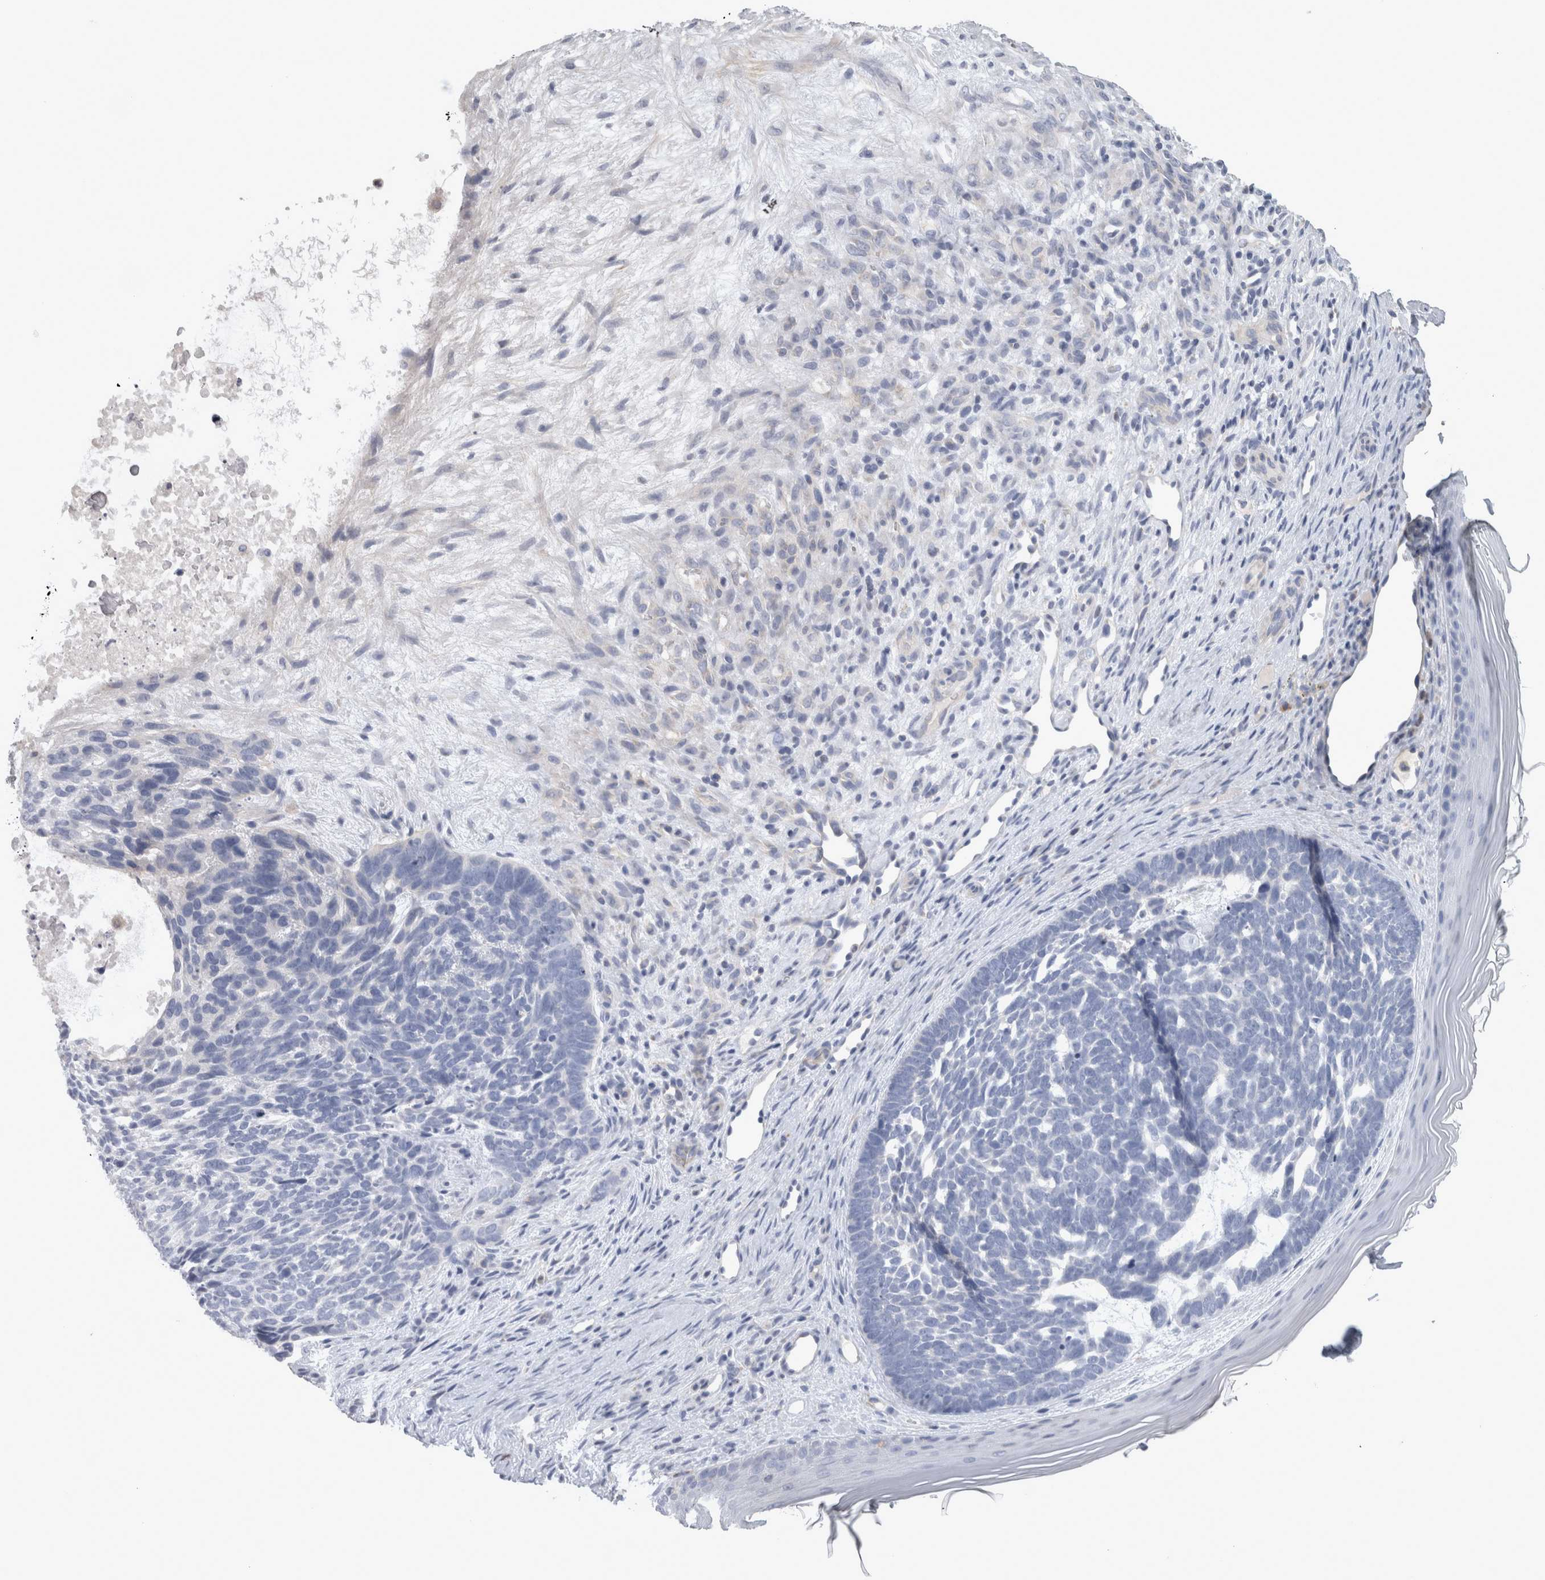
{"staining": {"intensity": "negative", "quantity": "none", "location": "none"}, "tissue": "skin cancer", "cell_type": "Tumor cells", "image_type": "cancer", "snomed": [{"axis": "morphology", "description": "Basal cell carcinoma"}, {"axis": "topography", "description": "Skin"}], "caption": "Immunohistochemistry (IHC) image of human skin cancer (basal cell carcinoma) stained for a protein (brown), which exhibits no positivity in tumor cells.", "gene": "TCAP", "patient": {"sex": "female", "age": 85}}